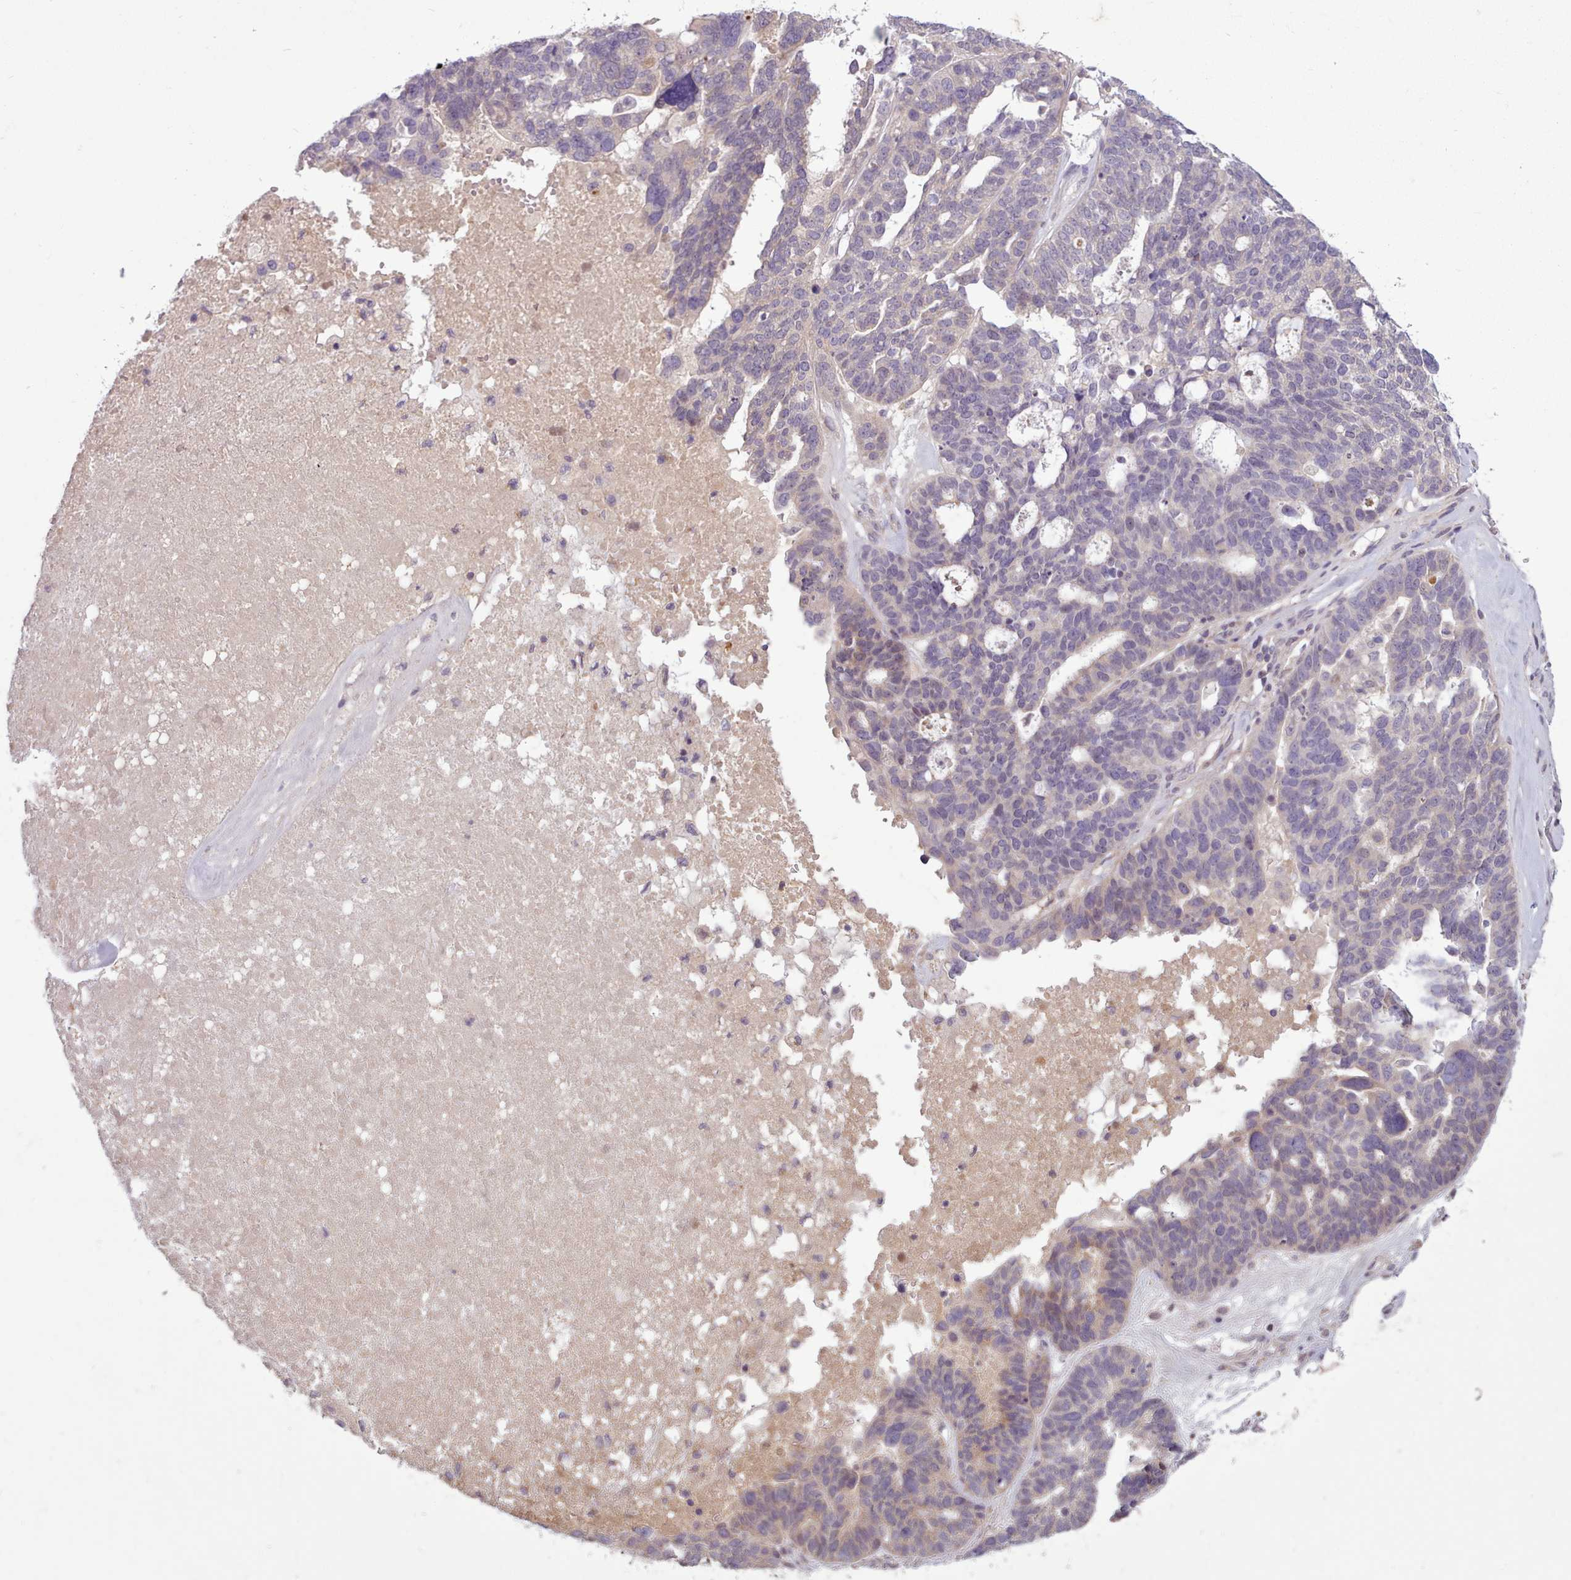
{"staining": {"intensity": "negative", "quantity": "none", "location": "none"}, "tissue": "ovarian cancer", "cell_type": "Tumor cells", "image_type": "cancer", "snomed": [{"axis": "morphology", "description": "Cystadenocarcinoma, serous, NOS"}, {"axis": "topography", "description": "Ovary"}], "caption": "Immunohistochemistry (IHC) image of human ovarian cancer (serous cystadenocarcinoma) stained for a protein (brown), which displays no positivity in tumor cells.", "gene": "NMRK1", "patient": {"sex": "female", "age": 59}}